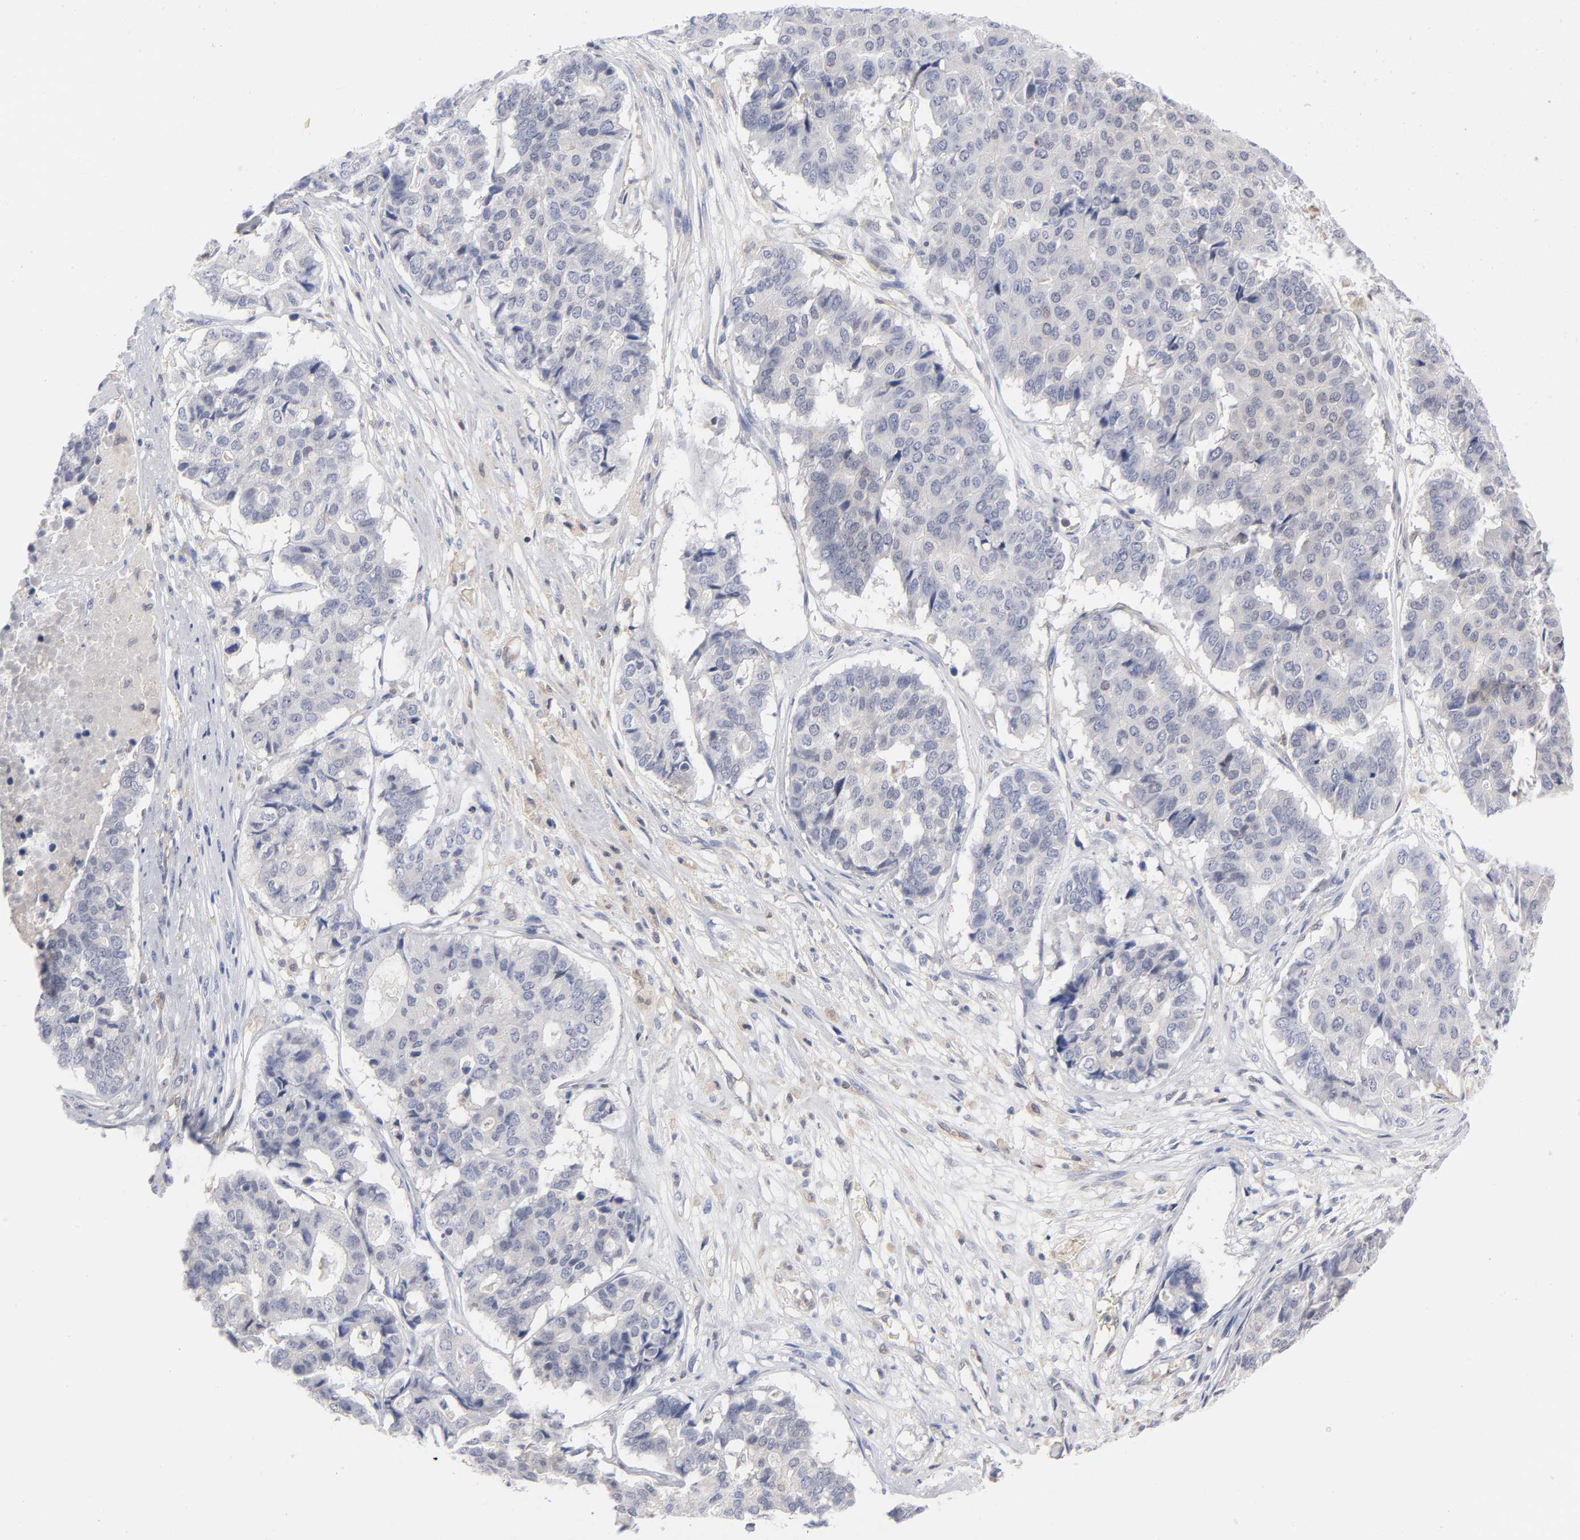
{"staining": {"intensity": "negative", "quantity": "none", "location": "none"}, "tissue": "pancreatic cancer", "cell_type": "Tumor cells", "image_type": "cancer", "snomed": [{"axis": "morphology", "description": "Adenocarcinoma, NOS"}, {"axis": "topography", "description": "Pancreas"}], "caption": "The IHC micrograph has no significant expression in tumor cells of adenocarcinoma (pancreatic) tissue. Nuclei are stained in blue.", "gene": "ARRB1", "patient": {"sex": "male", "age": 50}}